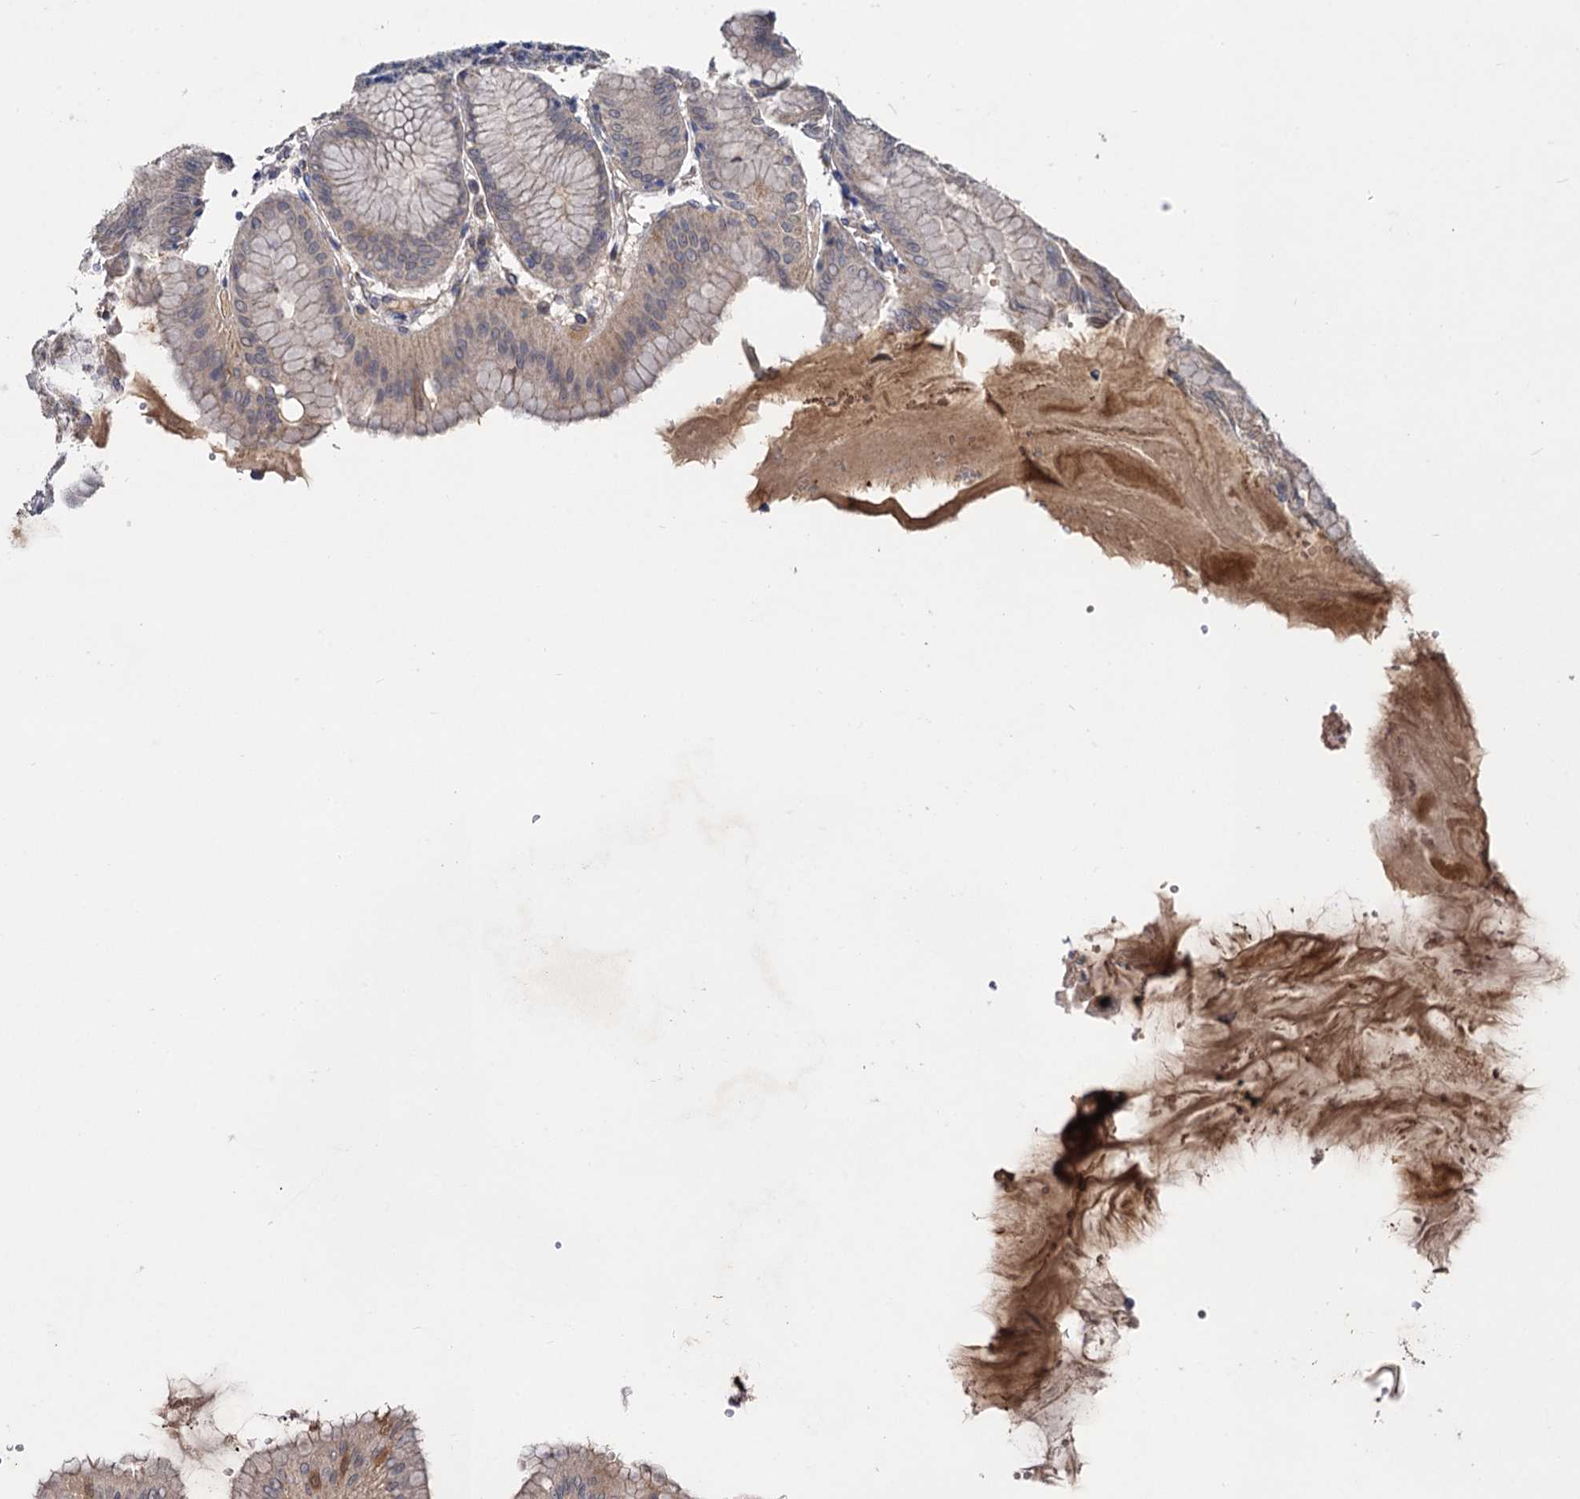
{"staining": {"intensity": "moderate", "quantity": "25%-75%", "location": "cytoplasmic/membranous"}, "tissue": "stomach", "cell_type": "Glandular cells", "image_type": "normal", "snomed": [{"axis": "morphology", "description": "Normal tissue, NOS"}, {"axis": "topography", "description": "Stomach, lower"}], "caption": "Benign stomach reveals moderate cytoplasmic/membranous staining in about 25%-75% of glandular cells, visualized by immunohistochemistry. The staining is performed using DAB (3,3'-diaminobenzidine) brown chromogen to label protein expression. The nuclei are counter-stained blue using hematoxylin.", "gene": "VPS37D", "patient": {"sex": "male", "age": 71}}